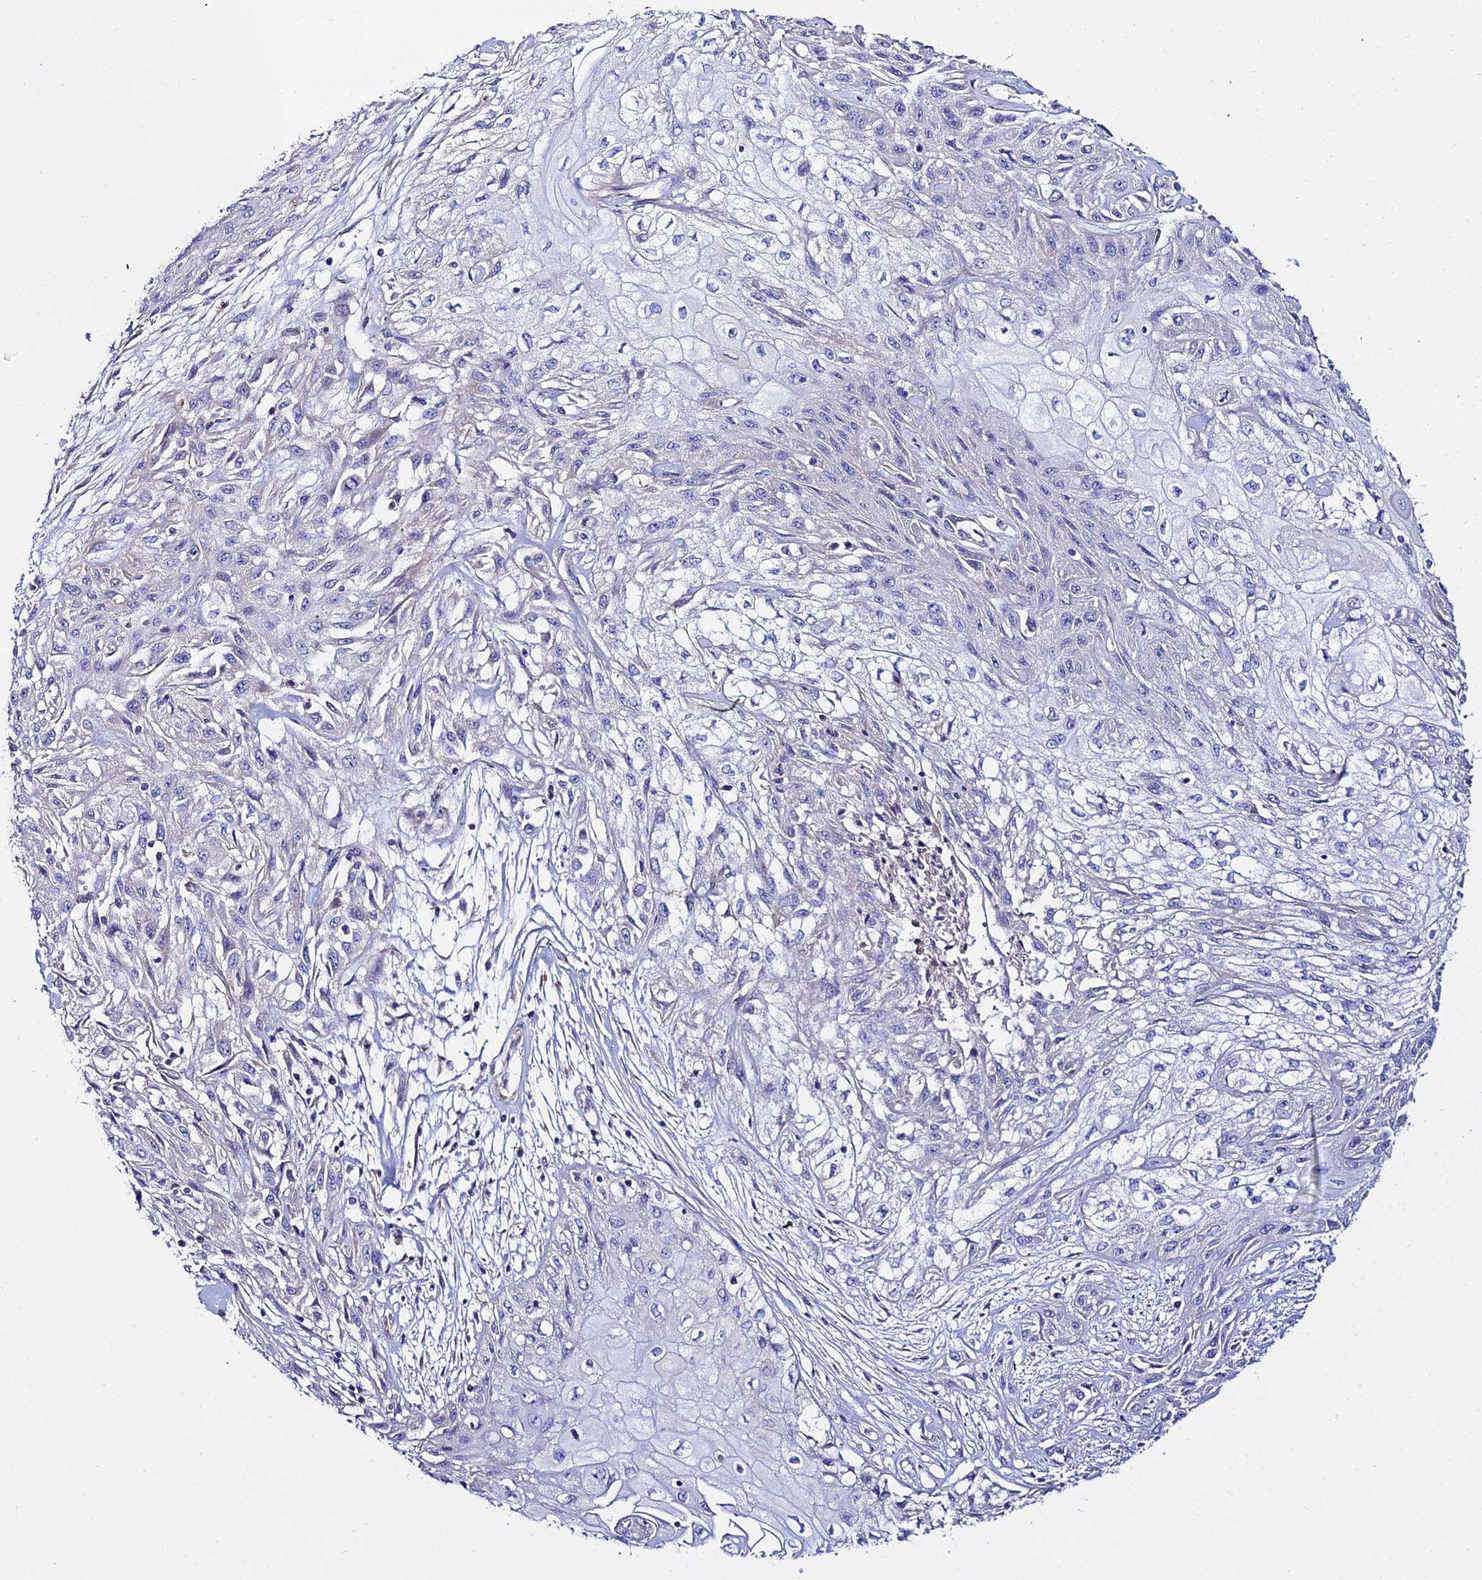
{"staining": {"intensity": "negative", "quantity": "none", "location": "none"}, "tissue": "skin cancer", "cell_type": "Tumor cells", "image_type": "cancer", "snomed": [{"axis": "morphology", "description": "Squamous cell carcinoma, NOS"}, {"axis": "morphology", "description": "Squamous cell carcinoma, metastatic, NOS"}, {"axis": "topography", "description": "Skin"}, {"axis": "topography", "description": "Lymph node"}], "caption": "Skin cancer (metastatic squamous cell carcinoma) was stained to show a protein in brown. There is no significant expression in tumor cells.", "gene": "ACOT2", "patient": {"sex": "male", "age": 75}}